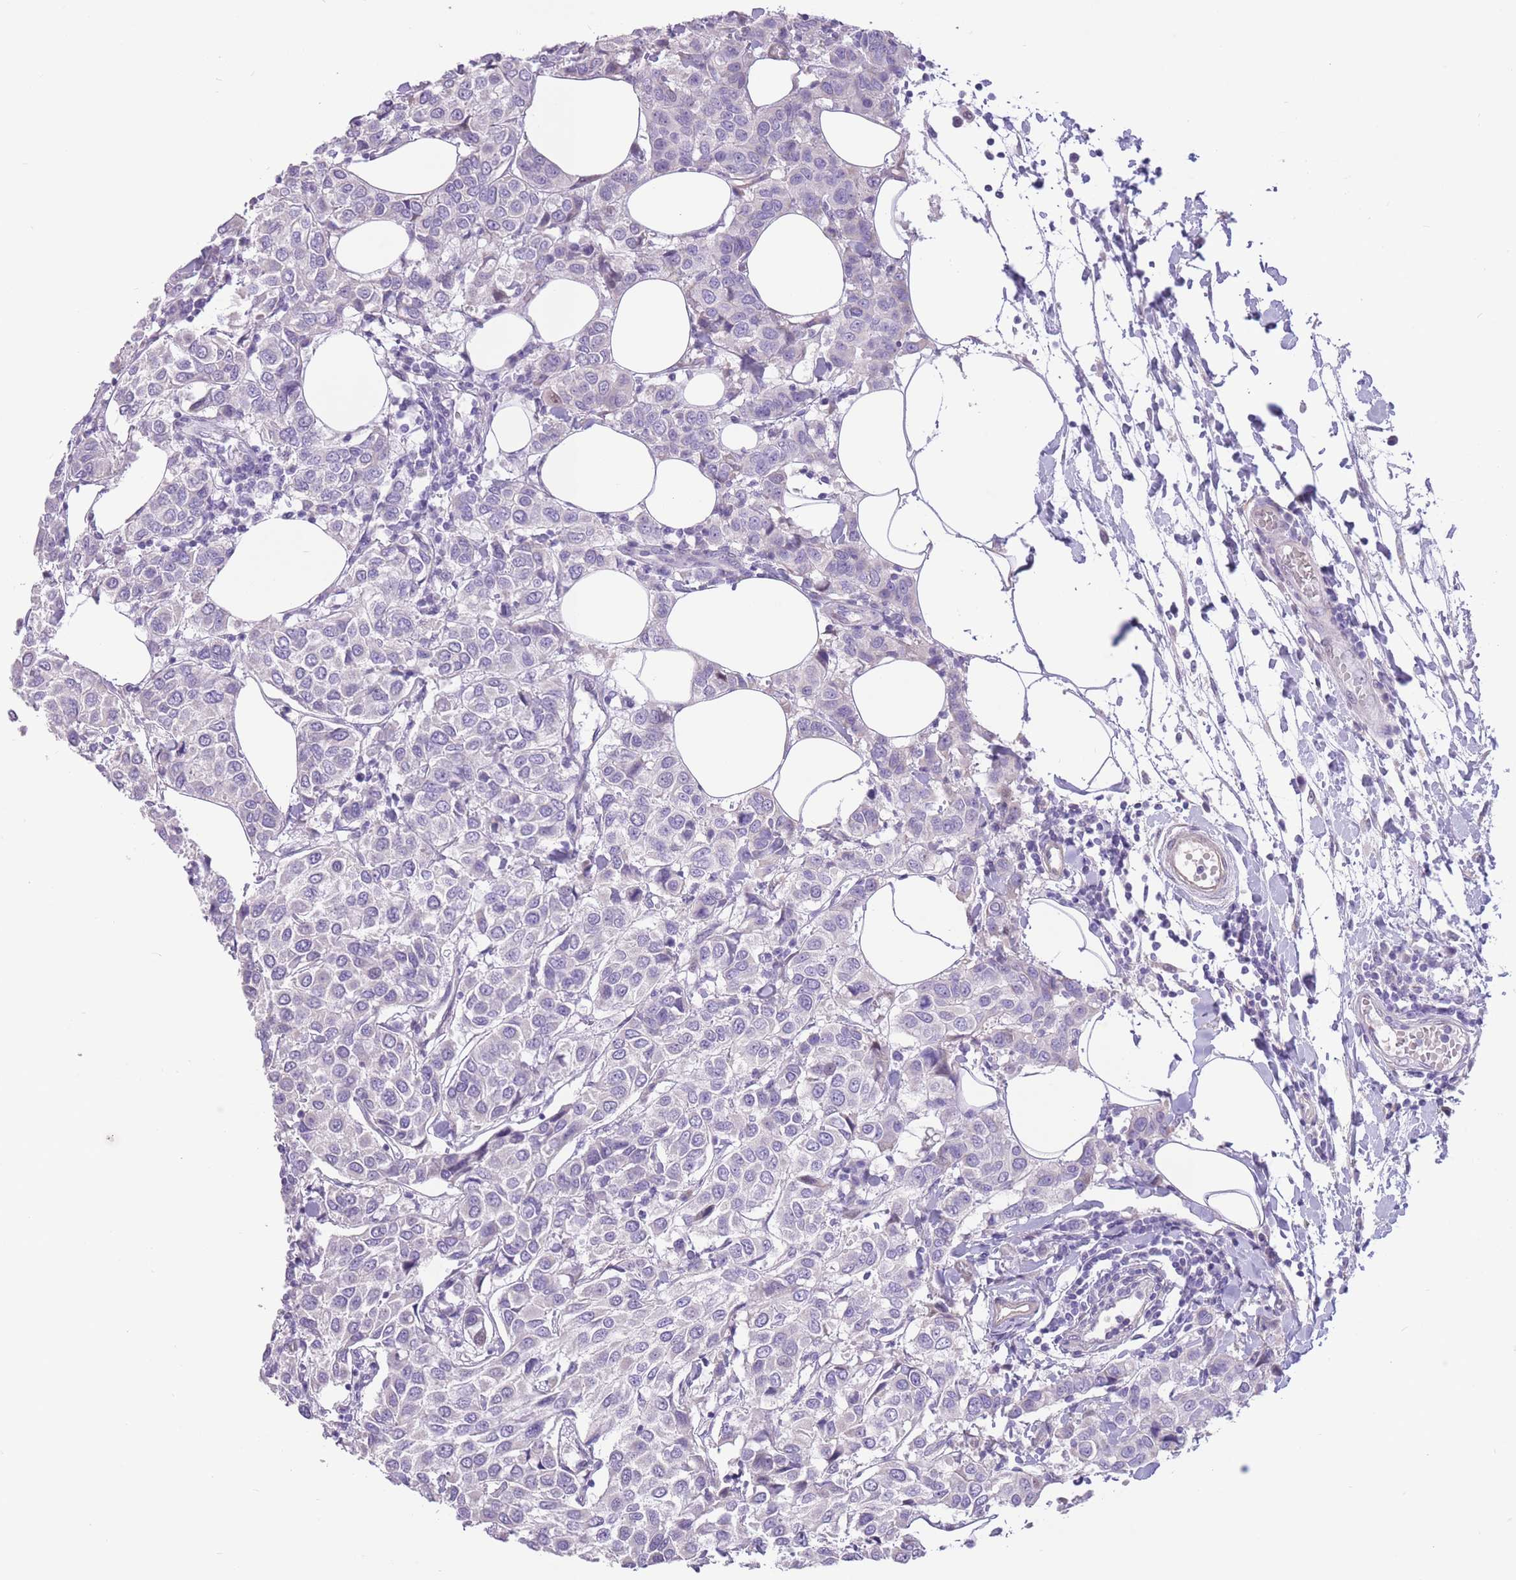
{"staining": {"intensity": "negative", "quantity": "none", "location": "none"}, "tissue": "breast cancer", "cell_type": "Tumor cells", "image_type": "cancer", "snomed": [{"axis": "morphology", "description": "Duct carcinoma"}, {"axis": "topography", "description": "Breast"}], "caption": "Immunohistochemistry micrograph of neoplastic tissue: human breast cancer (infiltrating ductal carcinoma) stained with DAB (3,3'-diaminobenzidine) displays no significant protein positivity in tumor cells.", "gene": "WDR70", "patient": {"sex": "female", "age": 55}}